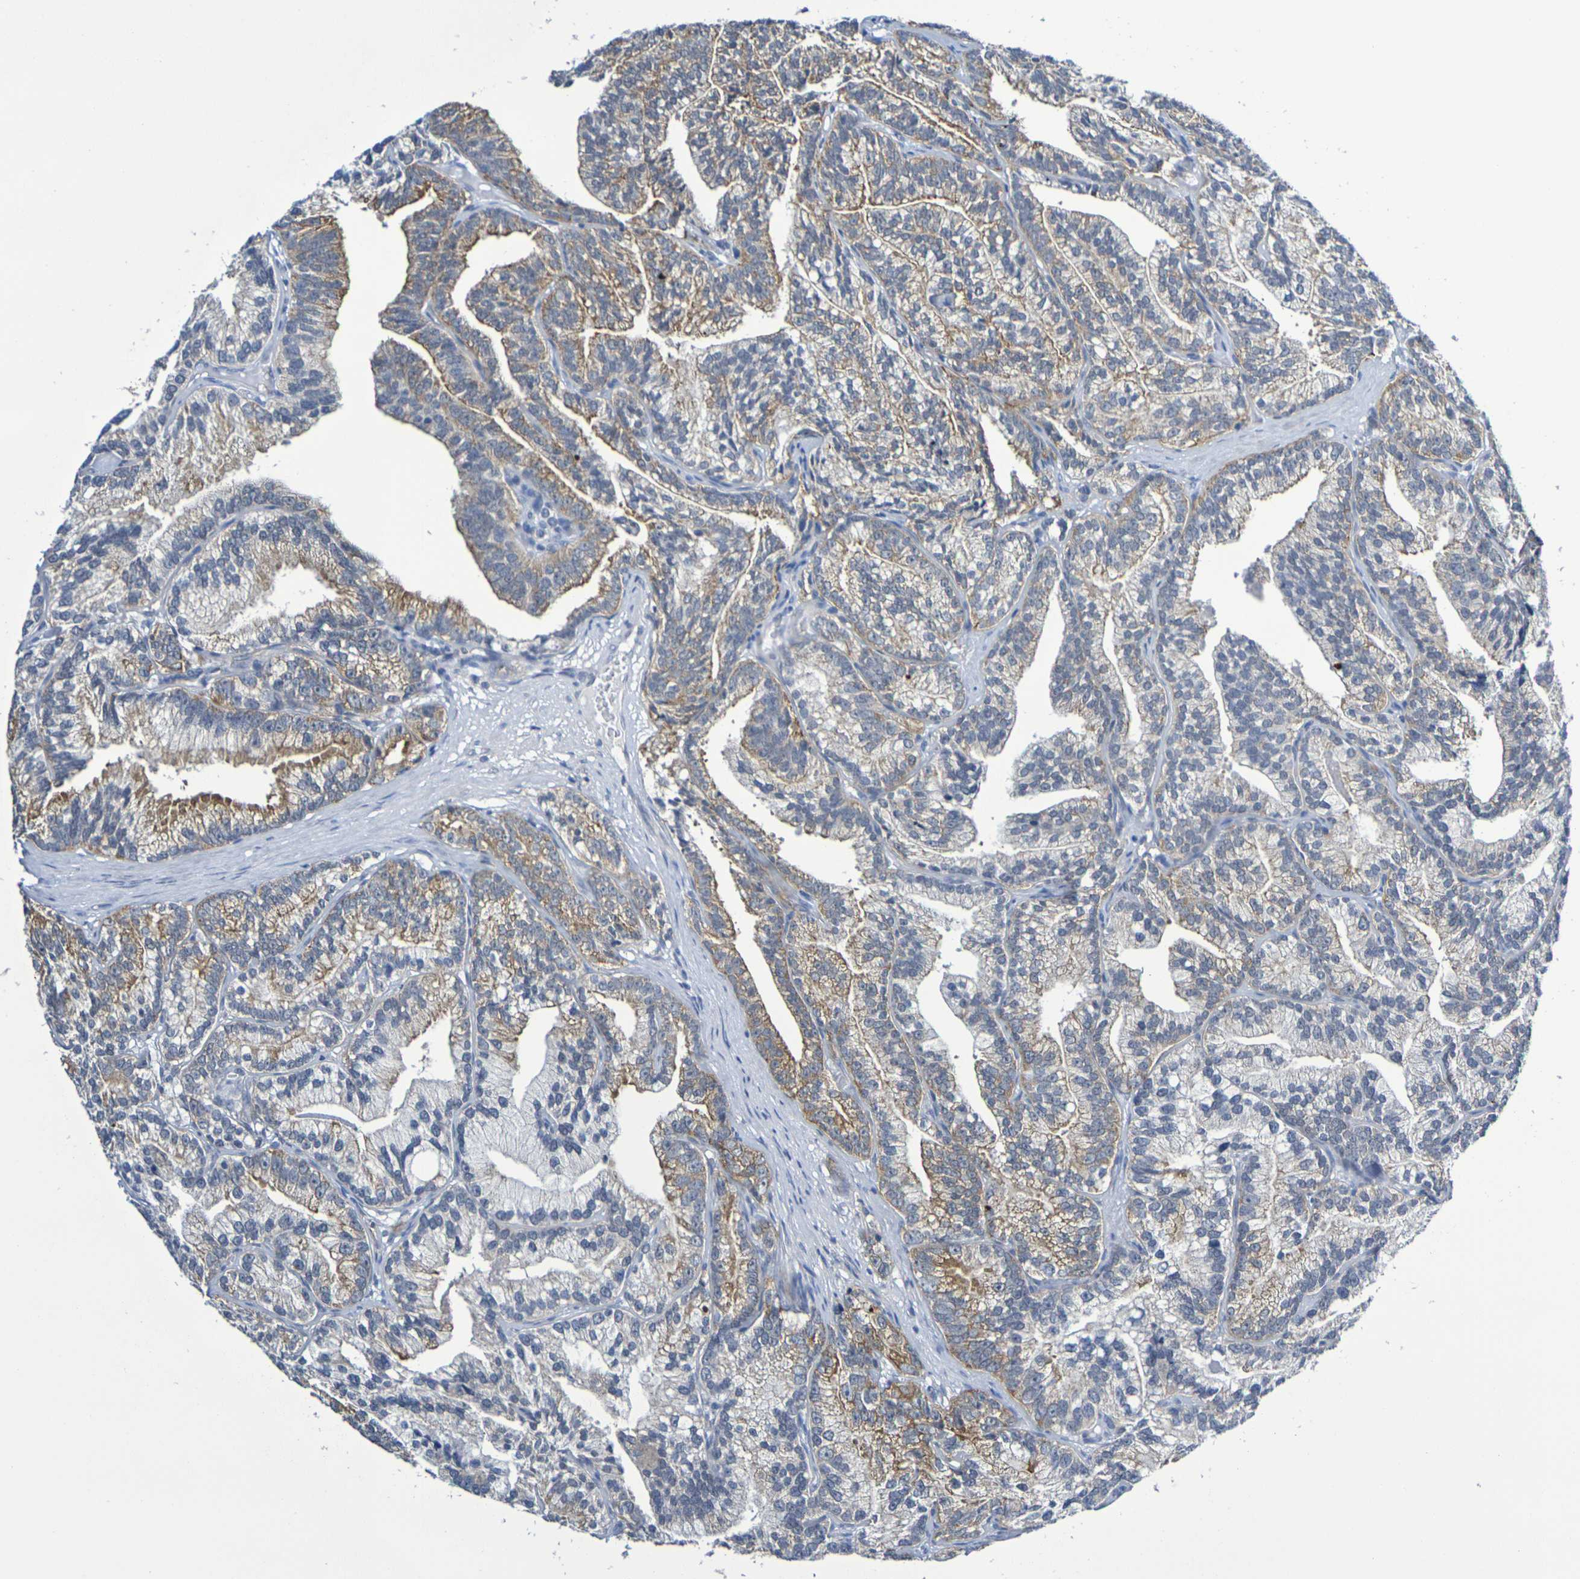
{"staining": {"intensity": "moderate", "quantity": ">75%", "location": "cytoplasmic/membranous"}, "tissue": "prostate cancer", "cell_type": "Tumor cells", "image_type": "cancer", "snomed": [{"axis": "morphology", "description": "Adenocarcinoma, Low grade"}, {"axis": "topography", "description": "Prostate"}], "caption": "Protein expression analysis of human prostate cancer (low-grade adenocarcinoma) reveals moderate cytoplasmic/membranous positivity in about >75% of tumor cells. (Stains: DAB in brown, nuclei in blue, Microscopy: brightfield microscopy at high magnification).", "gene": "CHRNB1", "patient": {"sex": "male", "age": 89}}